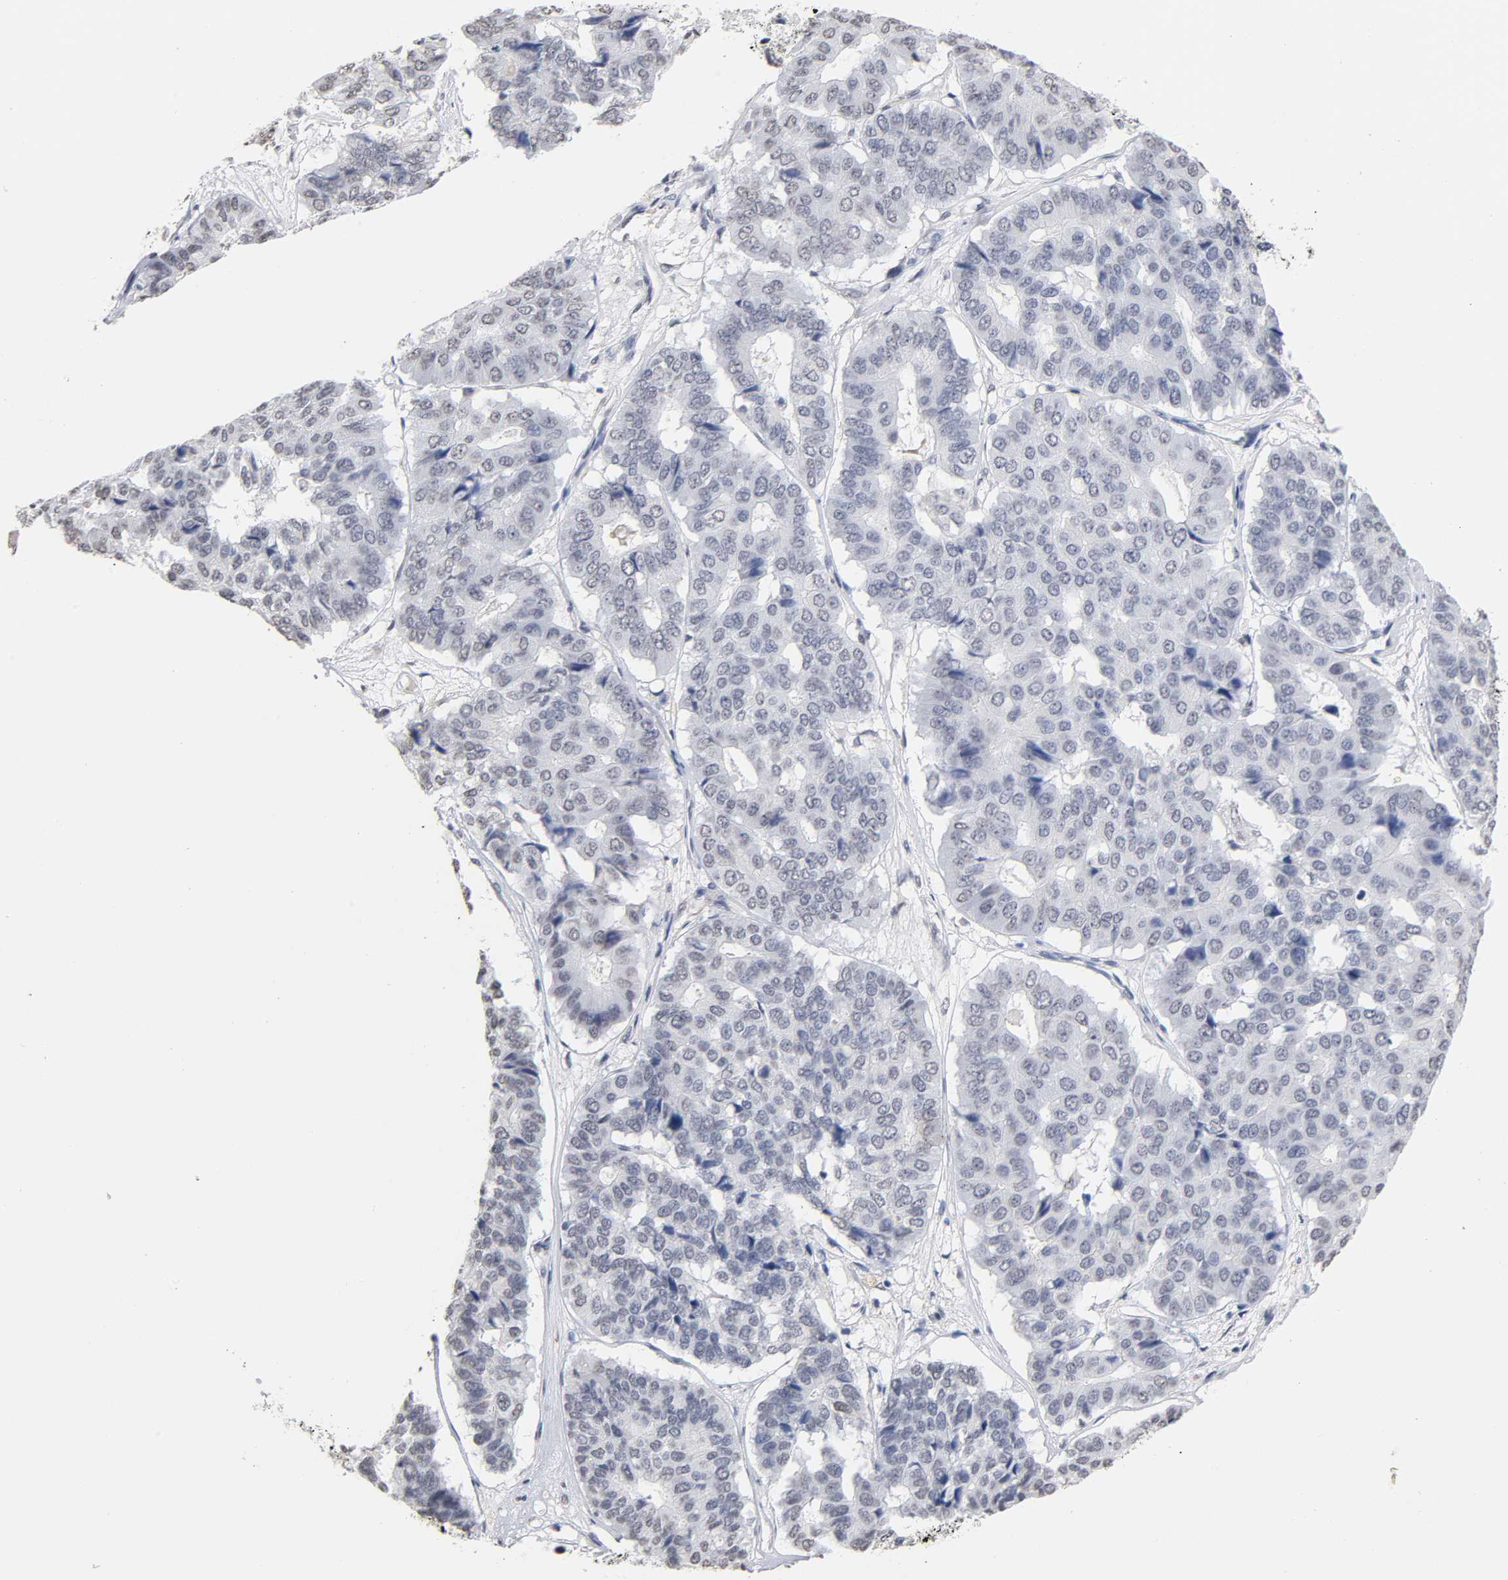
{"staining": {"intensity": "negative", "quantity": "none", "location": "none"}, "tissue": "pancreatic cancer", "cell_type": "Tumor cells", "image_type": "cancer", "snomed": [{"axis": "morphology", "description": "Adenocarcinoma, NOS"}, {"axis": "topography", "description": "Pancreas"}], "caption": "Tumor cells show no significant protein positivity in pancreatic adenocarcinoma.", "gene": "CRABP2", "patient": {"sex": "male", "age": 50}}